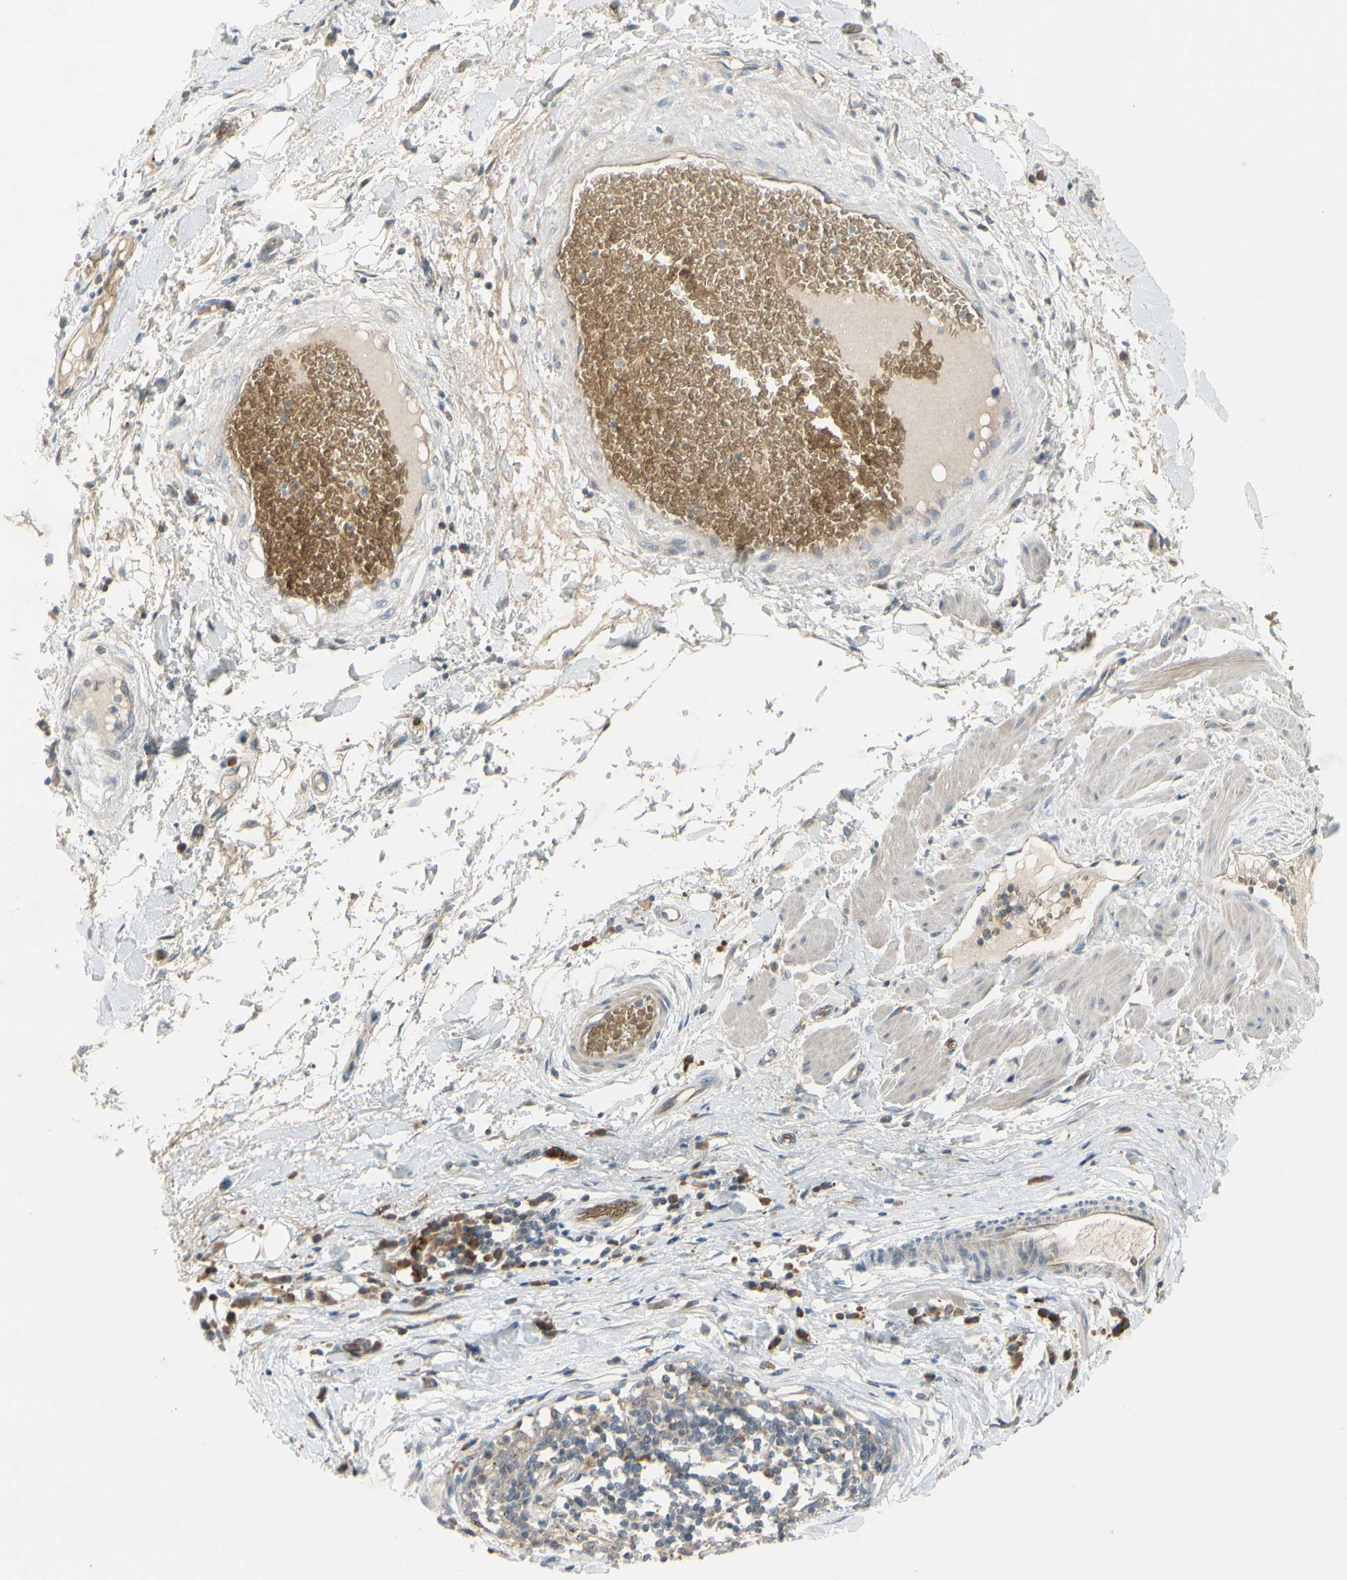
{"staining": {"intensity": "moderate", "quantity": ">75%", "location": "cytoplasmic/membranous"}, "tissue": "adipose tissue", "cell_type": "Adipocytes", "image_type": "normal", "snomed": [{"axis": "morphology", "description": "Normal tissue, NOS"}, {"axis": "morphology", "description": "Adenocarcinoma, NOS"}, {"axis": "topography", "description": "Esophagus"}], "caption": "This is a micrograph of IHC staining of benign adipose tissue, which shows moderate expression in the cytoplasmic/membranous of adipocytes.", "gene": "GYPC", "patient": {"sex": "male", "age": 62}}